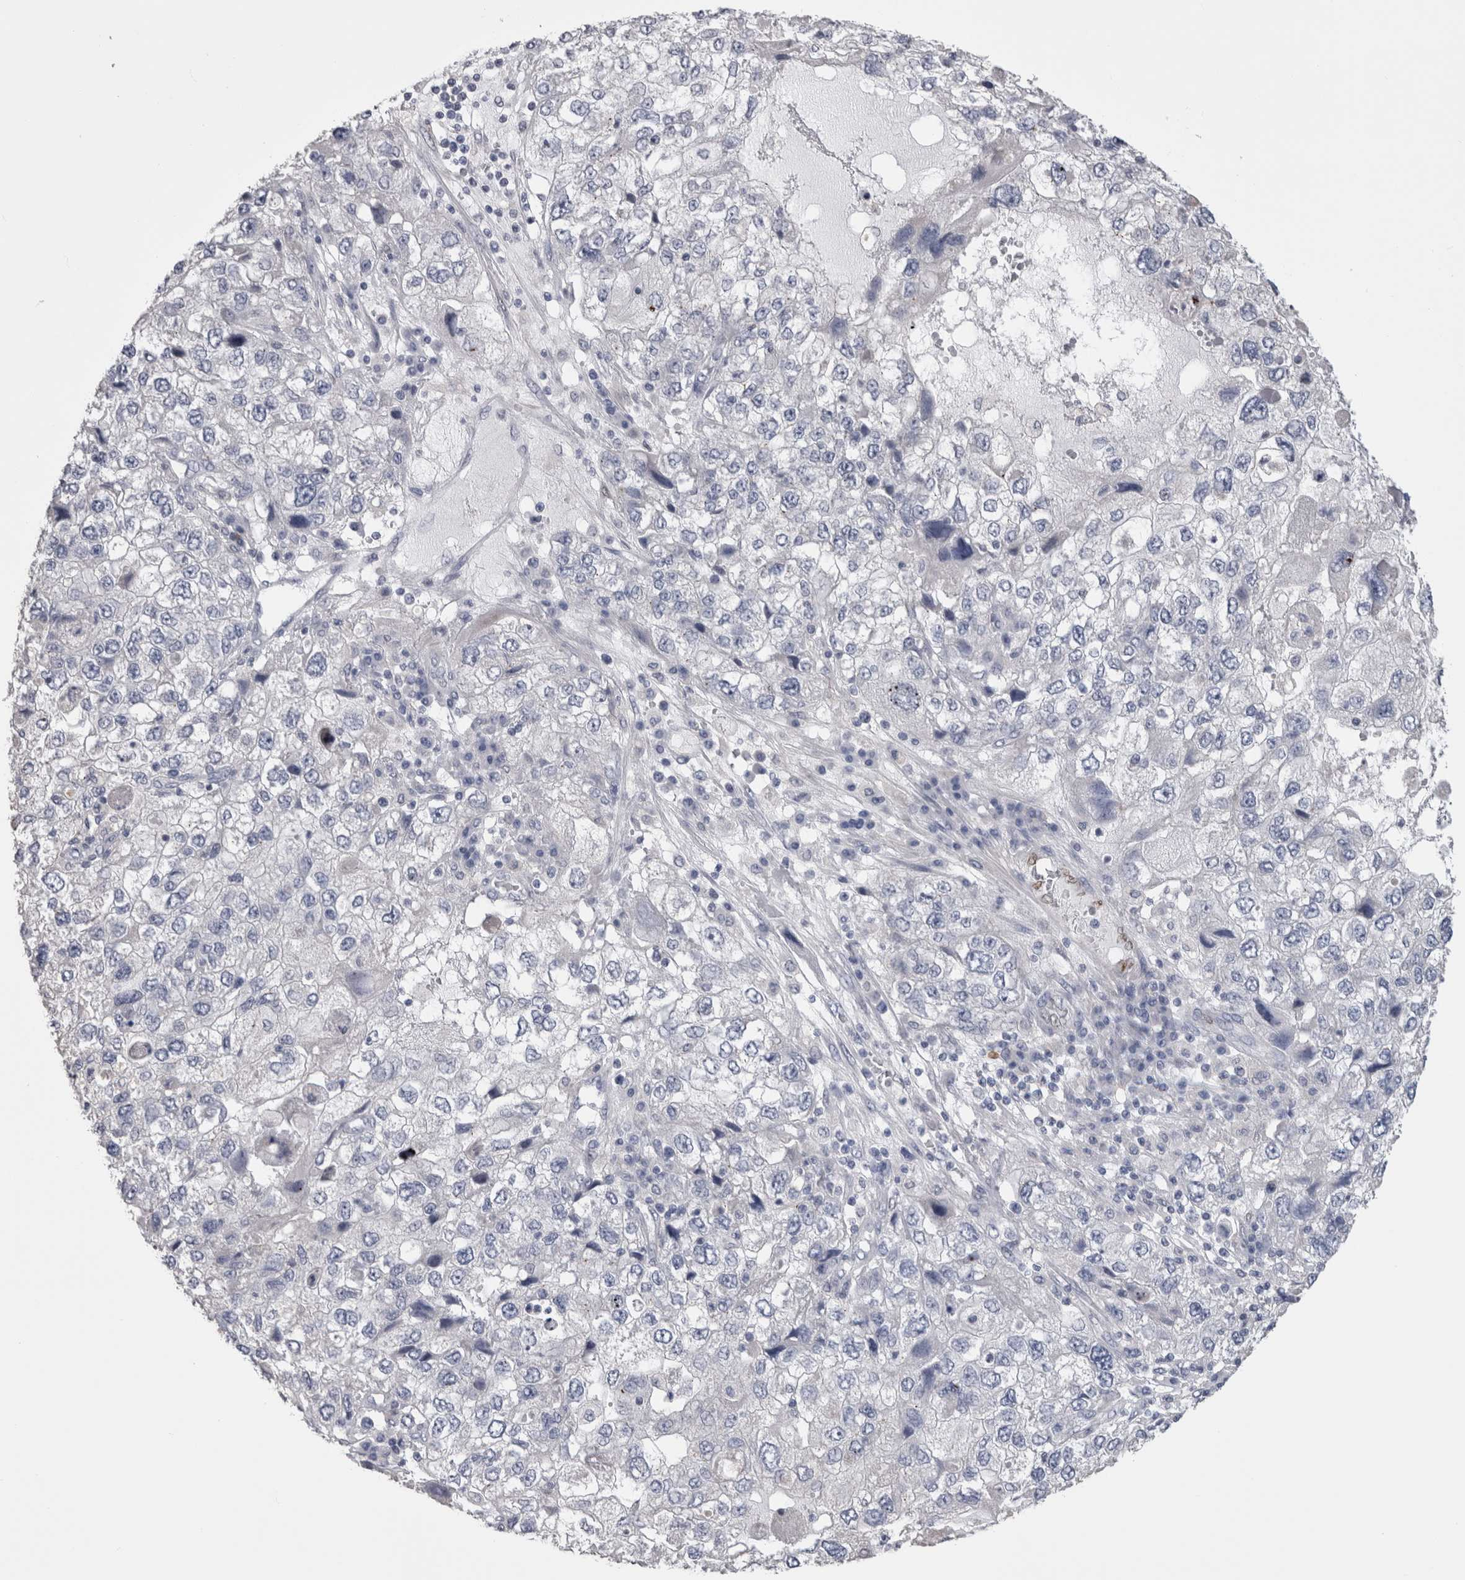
{"staining": {"intensity": "negative", "quantity": "none", "location": "none"}, "tissue": "endometrial cancer", "cell_type": "Tumor cells", "image_type": "cancer", "snomed": [{"axis": "morphology", "description": "Adenocarcinoma, NOS"}, {"axis": "topography", "description": "Endometrium"}], "caption": "High magnification brightfield microscopy of endometrial adenocarcinoma stained with DAB (brown) and counterstained with hematoxylin (blue): tumor cells show no significant positivity.", "gene": "IL33", "patient": {"sex": "female", "age": 49}}